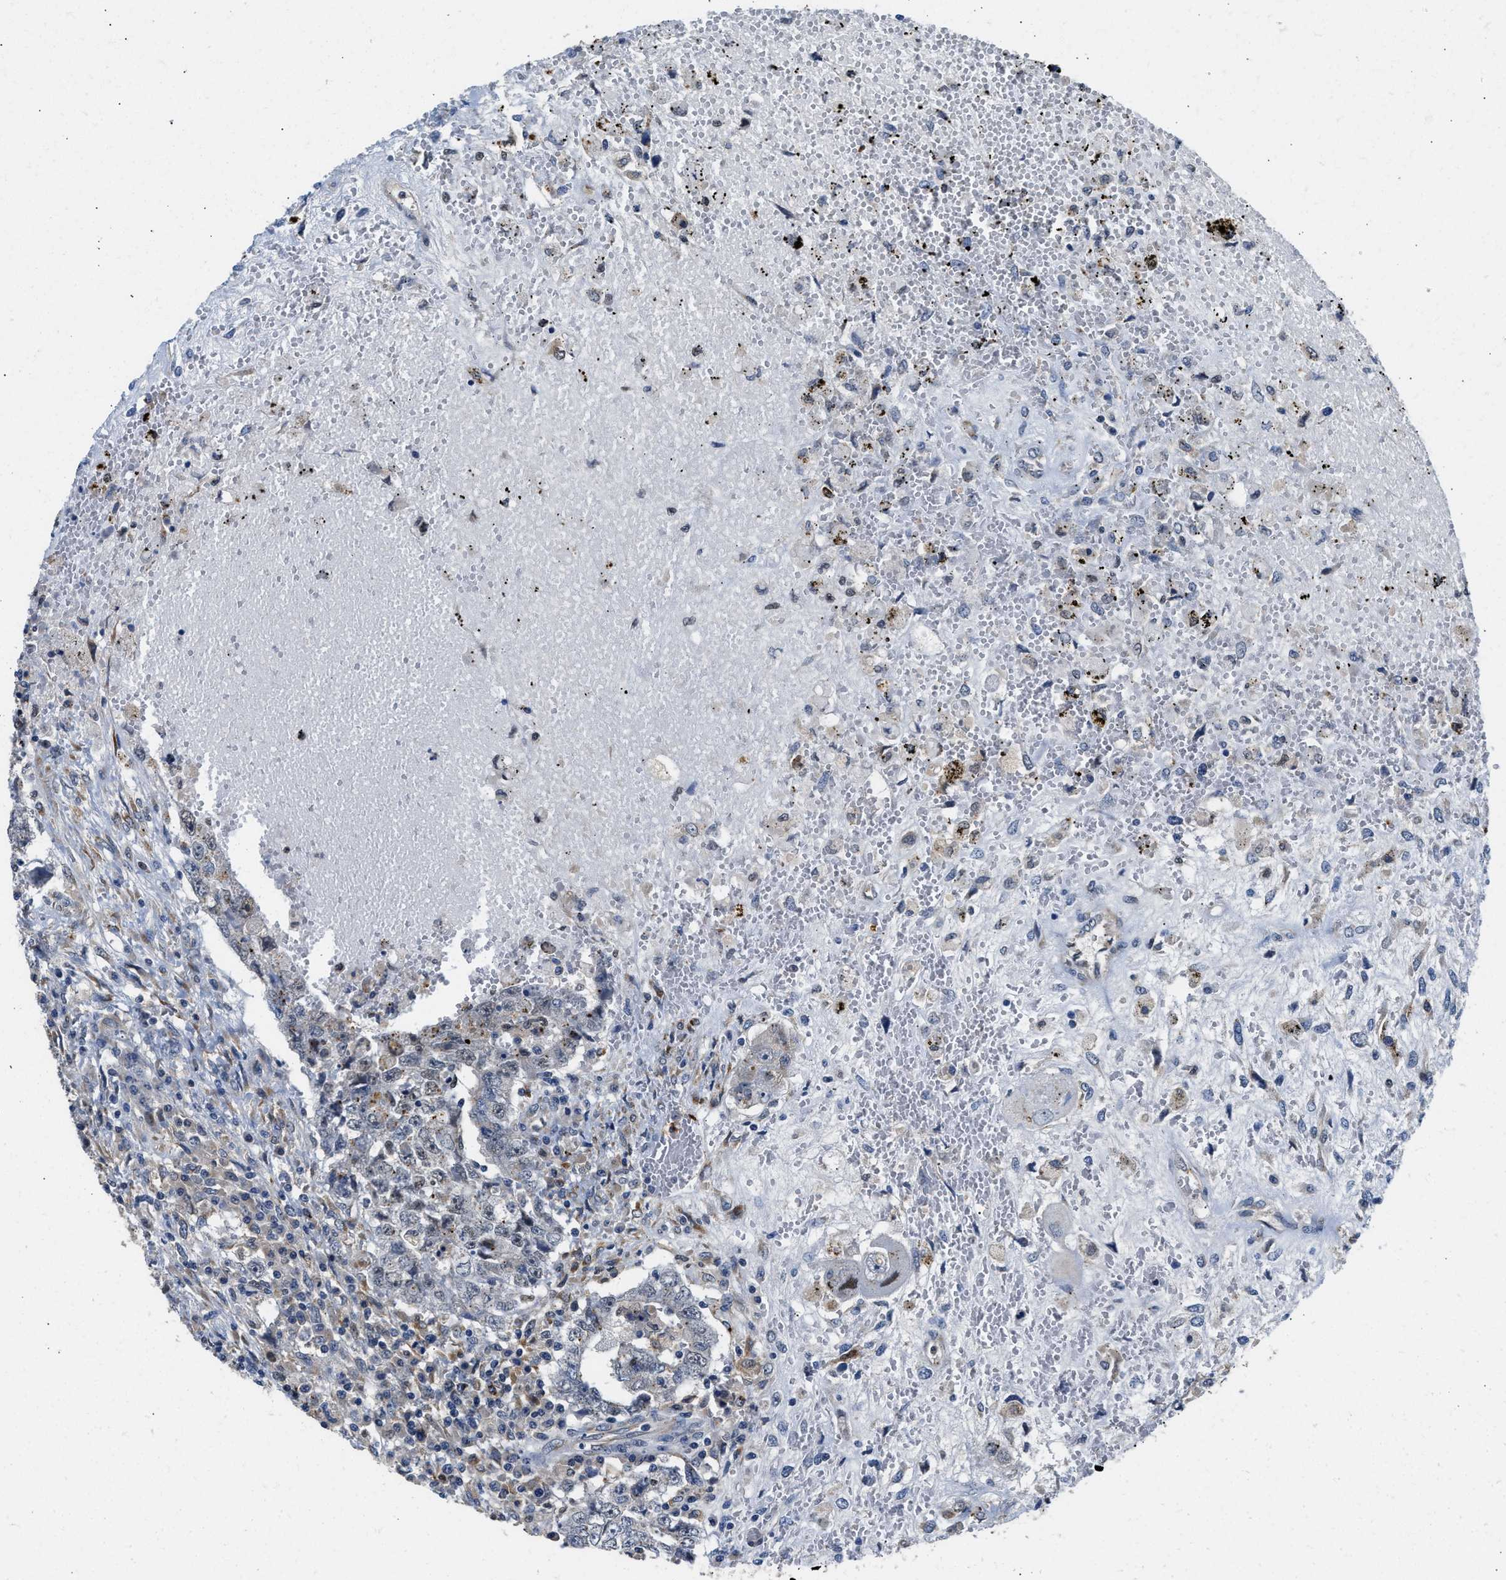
{"staining": {"intensity": "negative", "quantity": "none", "location": "none"}, "tissue": "testis cancer", "cell_type": "Tumor cells", "image_type": "cancer", "snomed": [{"axis": "morphology", "description": "Carcinoma, Embryonal, NOS"}, {"axis": "topography", "description": "Testis"}], "caption": "Immunohistochemistry (IHC) histopathology image of testis cancer (embryonal carcinoma) stained for a protein (brown), which demonstrates no staining in tumor cells. Nuclei are stained in blue.", "gene": "PPM1L", "patient": {"sex": "male", "age": 26}}